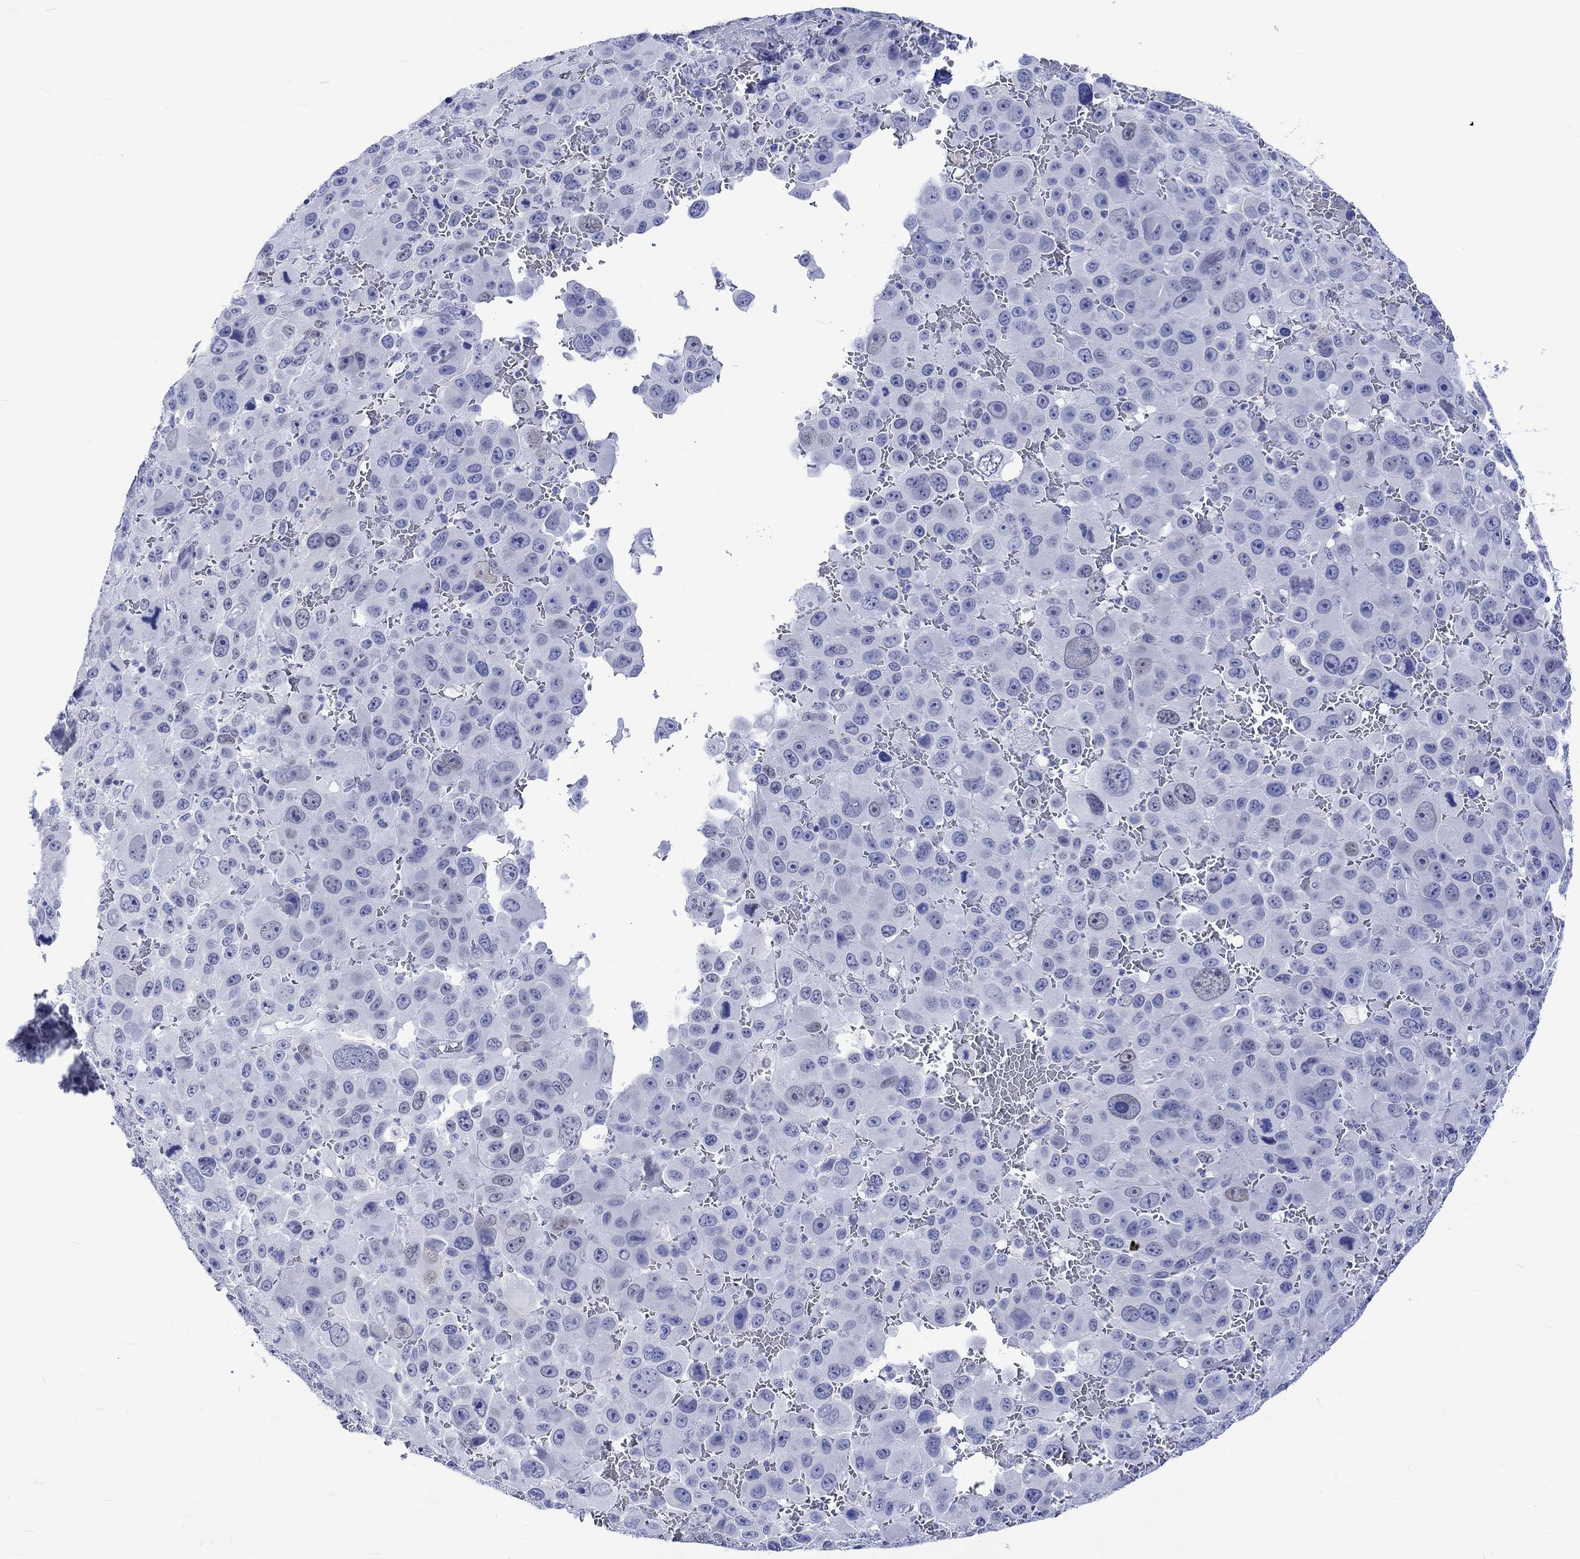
{"staining": {"intensity": "negative", "quantity": "none", "location": "none"}, "tissue": "melanoma", "cell_type": "Tumor cells", "image_type": "cancer", "snomed": [{"axis": "morphology", "description": "Malignant melanoma, NOS"}, {"axis": "topography", "description": "Skin"}], "caption": "Tumor cells show no significant staining in melanoma.", "gene": "KLHL33", "patient": {"sex": "female", "age": 91}}